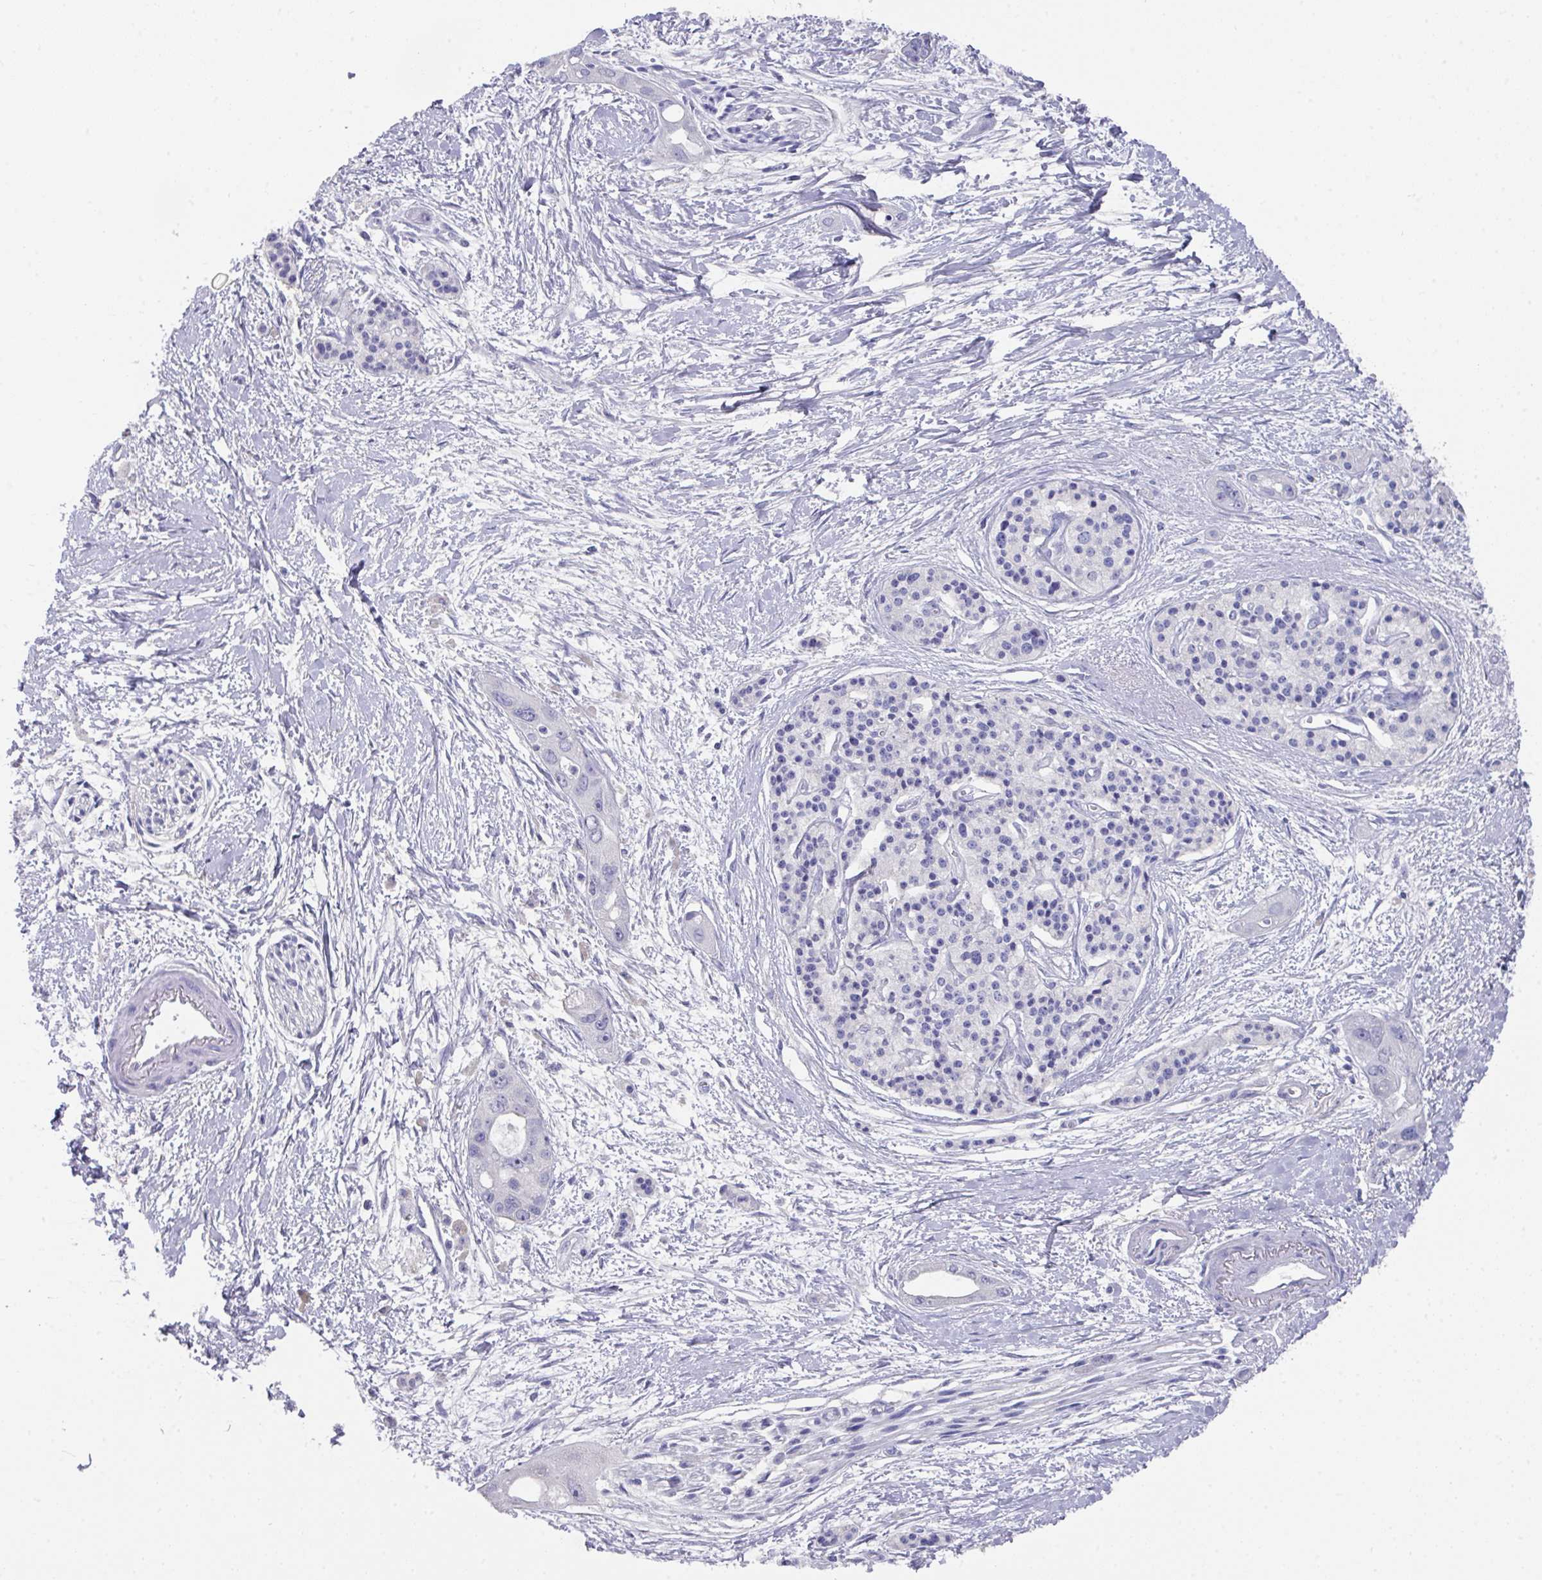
{"staining": {"intensity": "negative", "quantity": "none", "location": "none"}, "tissue": "pancreatic cancer", "cell_type": "Tumor cells", "image_type": "cancer", "snomed": [{"axis": "morphology", "description": "Adenocarcinoma, NOS"}, {"axis": "topography", "description": "Pancreas"}], "caption": "Pancreatic cancer was stained to show a protein in brown. There is no significant expression in tumor cells.", "gene": "DAZL", "patient": {"sex": "female", "age": 50}}